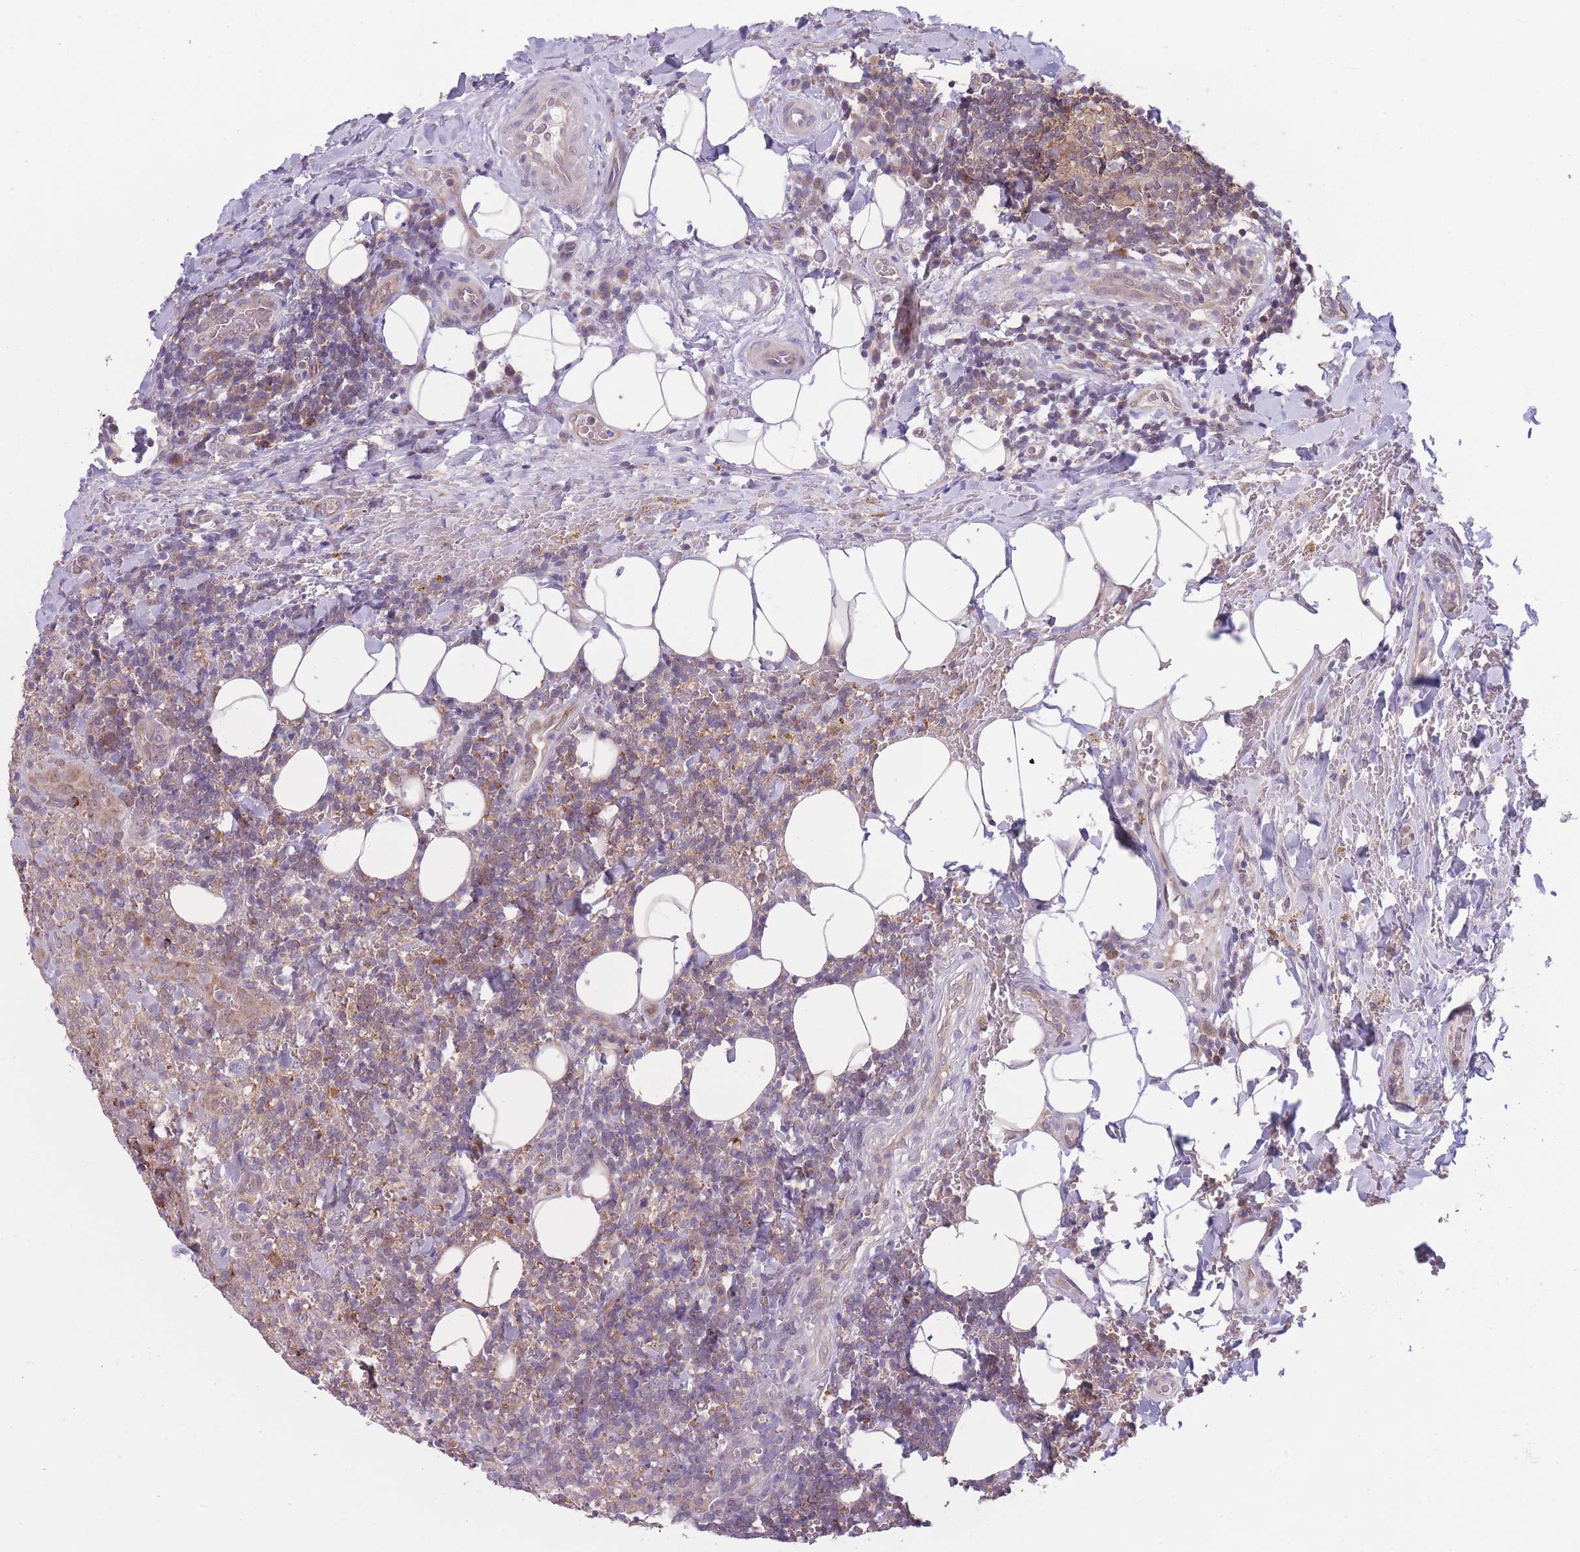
{"staining": {"intensity": "weak", "quantity": ">75%", "location": "cytoplasmic/membranous"}, "tissue": "thyroid cancer", "cell_type": "Tumor cells", "image_type": "cancer", "snomed": [{"axis": "morphology", "description": "Papillary adenocarcinoma, NOS"}, {"axis": "topography", "description": "Thyroid gland"}], "caption": "DAB (3,3'-diaminobenzidine) immunohistochemical staining of human thyroid cancer exhibits weak cytoplasmic/membranous protein staining in approximately >75% of tumor cells. (IHC, brightfield microscopy, high magnification).", "gene": "CCT6B", "patient": {"sex": "male", "age": 61}}